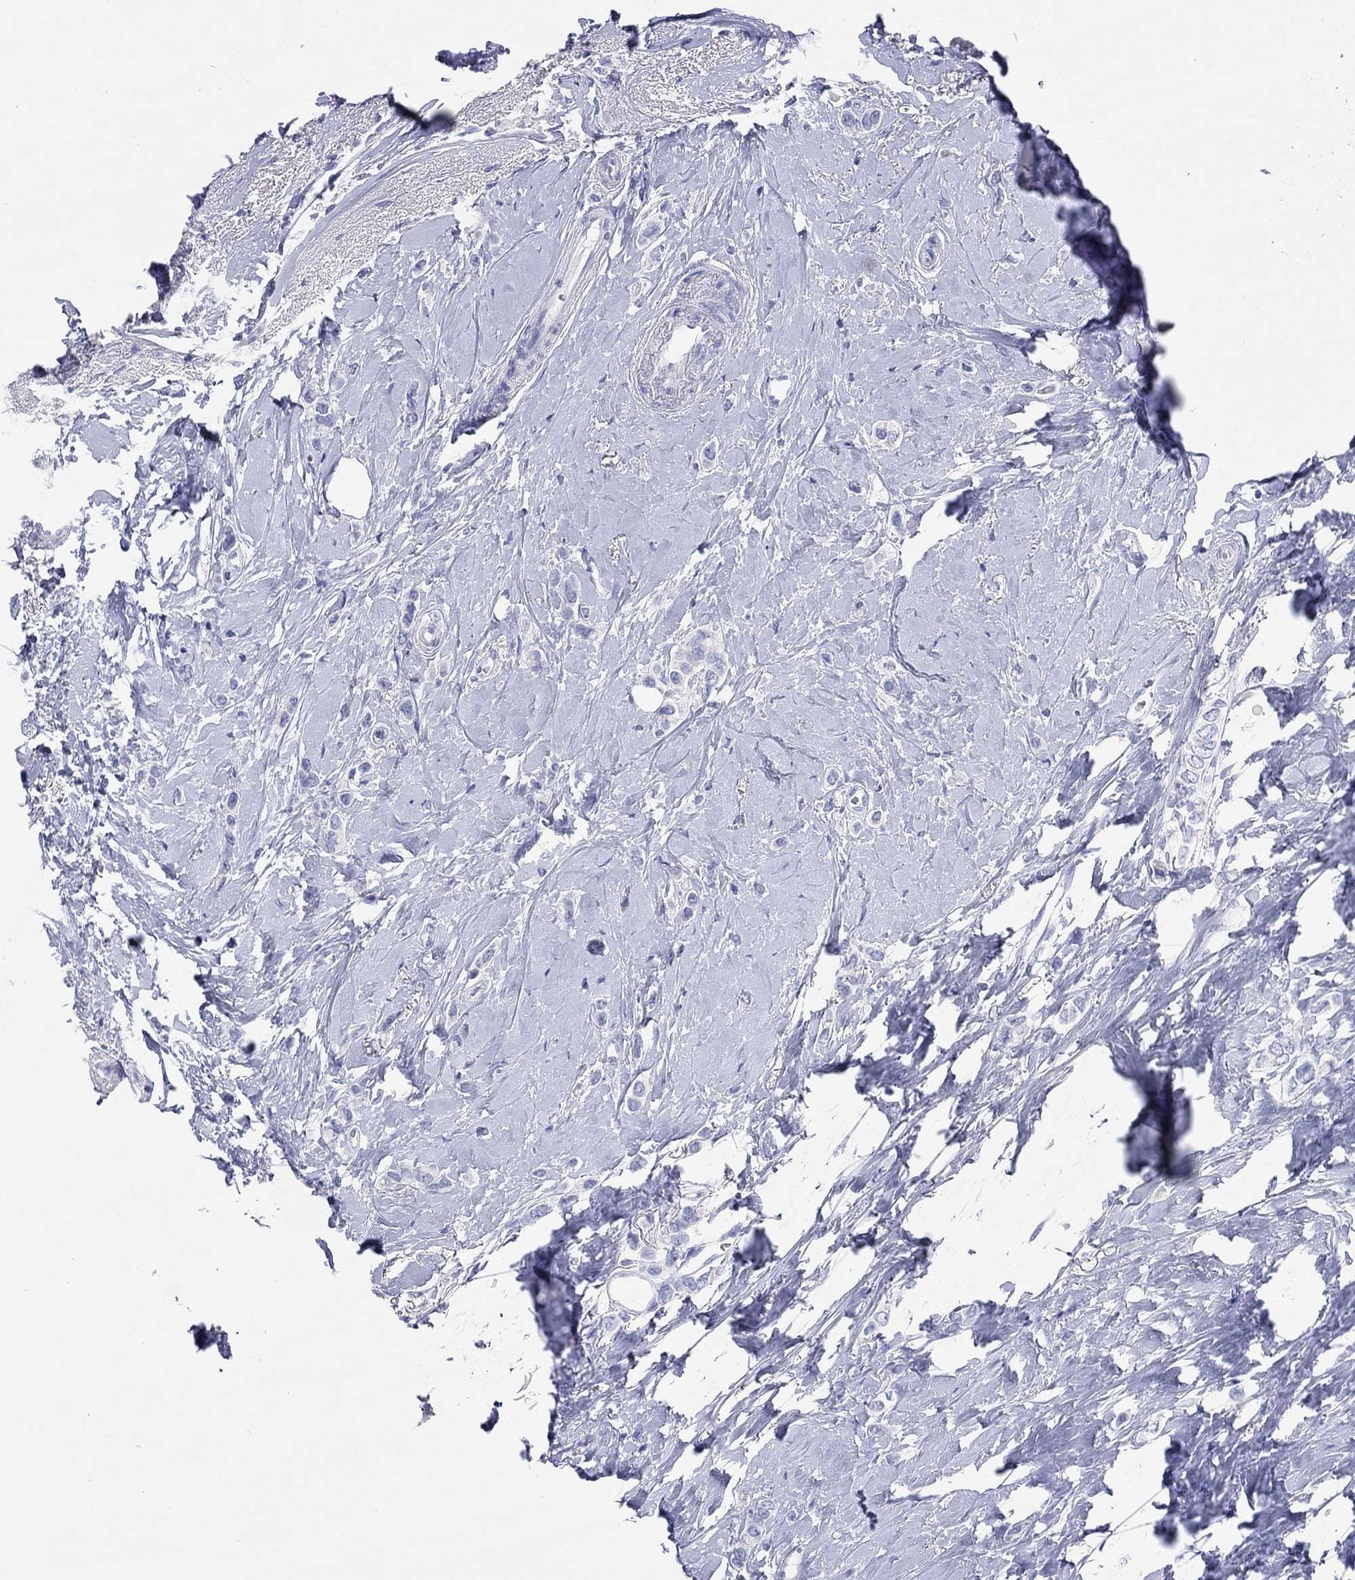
{"staining": {"intensity": "negative", "quantity": "none", "location": "none"}, "tissue": "breast cancer", "cell_type": "Tumor cells", "image_type": "cancer", "snomed": [{"axis": "morphology", "description": "Lobular carcinoma"}, {"axis": "topography", "description": "Breast"}], "caption": "Immunohistochemistry photomicrograph of human breast cancer stained for a protein (brown), which displays no expression in tumor cells.", "gene": "HCRT", "patient": {"sex": "female", "age": 66}}